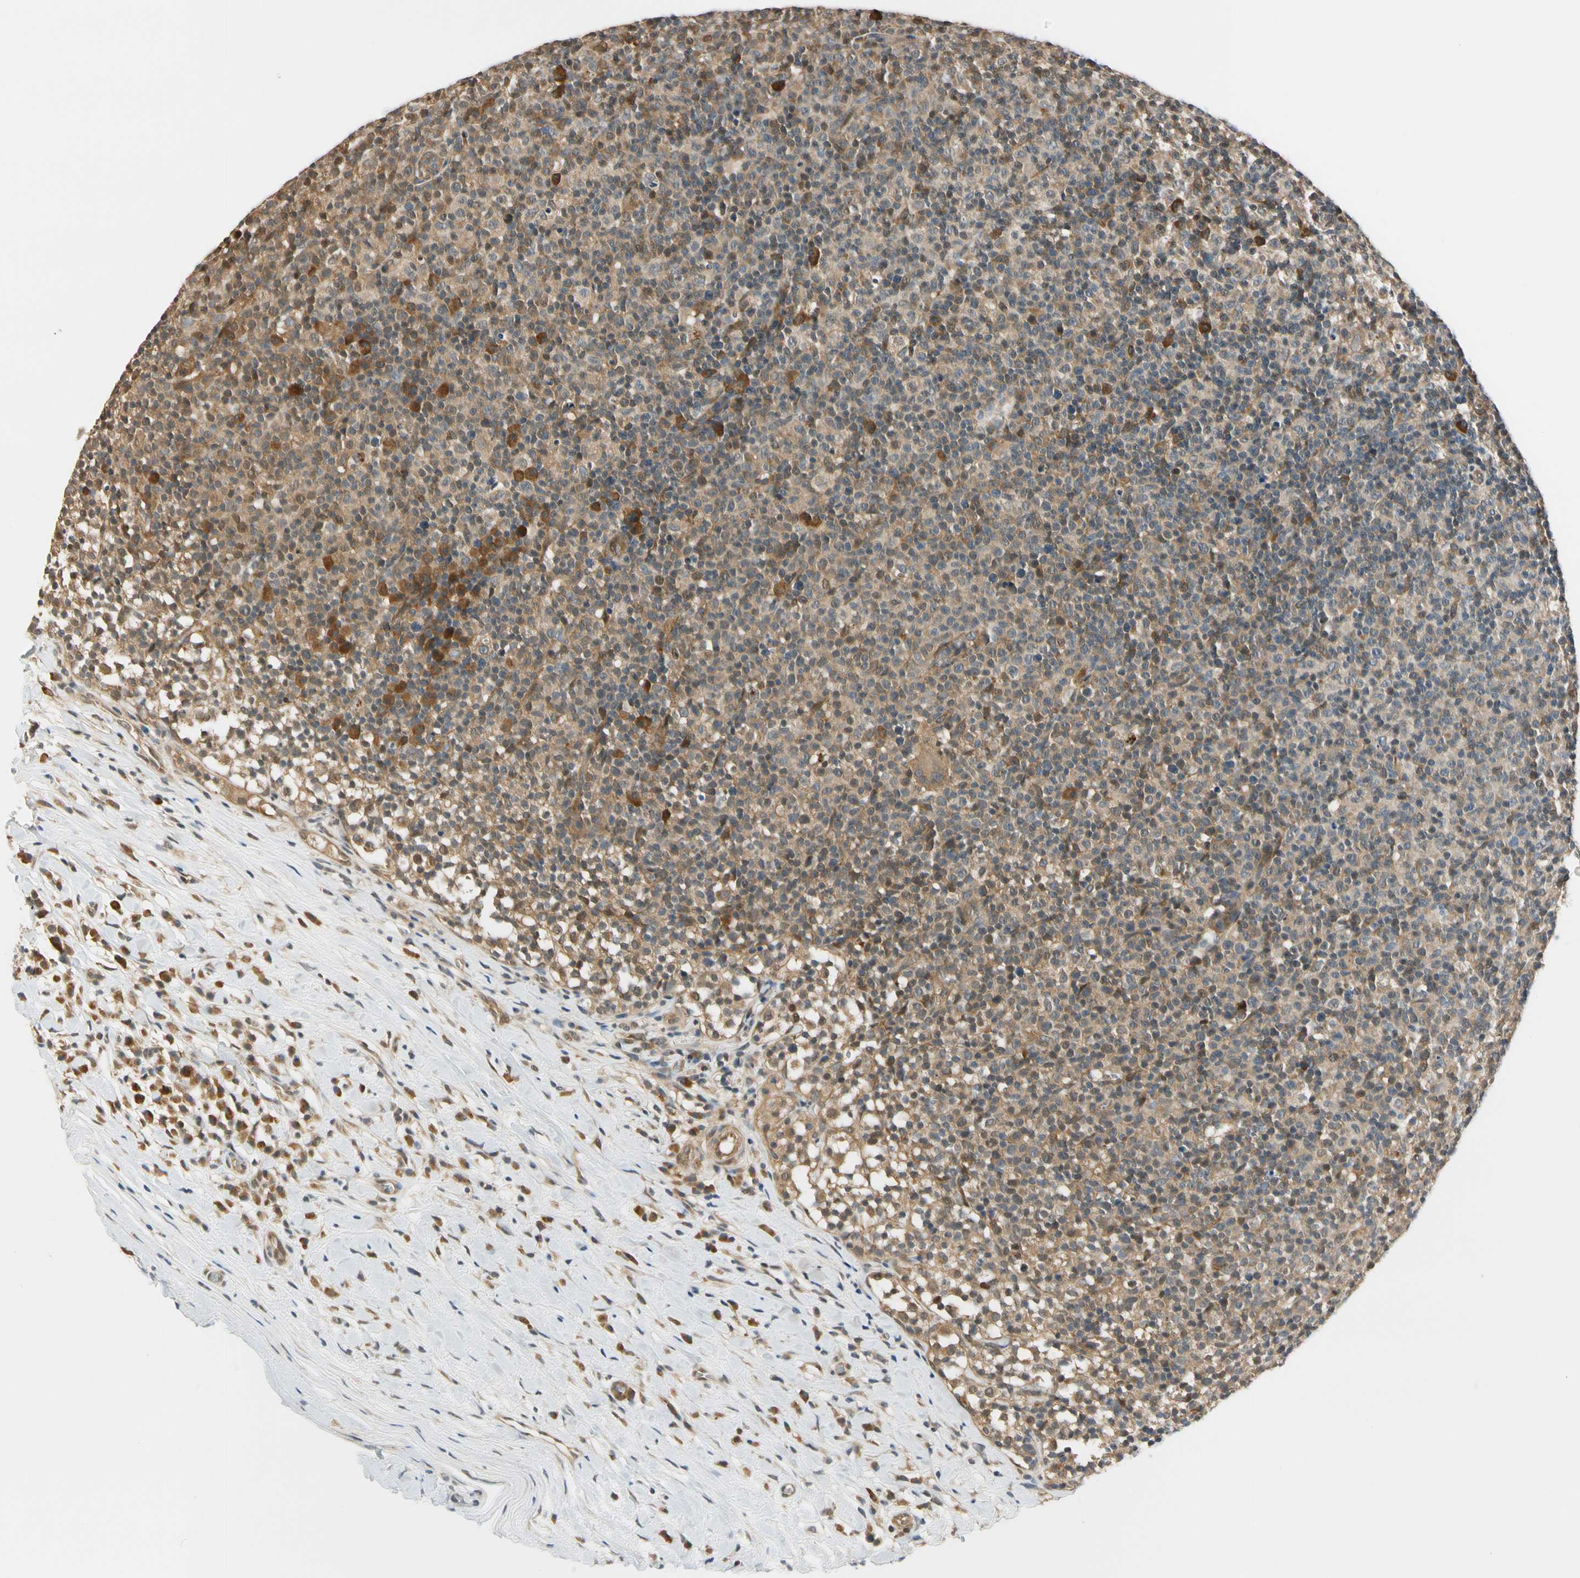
{"staining": {"intensity": "weak", "quantity": ">75%", "location": "cytoplasmic/membranous"}, "tissue": "lymph node", "cell_type": "Germinal center cells", "image_type": "normal", "snomed": [{"axis": "morphology", "description": "Normal tissue, NOS"}, {"axis": "morphology", "description": "Inflammation, NOS"}, {"axis": "topography", "description": "Lymph node"}], "caption": "A micrograph of lymph node stained for a protein shows weak cytoplasmic/membranous brown staining in germinal center cells. (Stains: DAB (3,3'-diaminobenzidine) in brown, nuclei in blue, Microscopy: brightfield microscopy at high magnification).", "gene": "RASGRF1", "patient": {"sex": "male", "age": 55}}